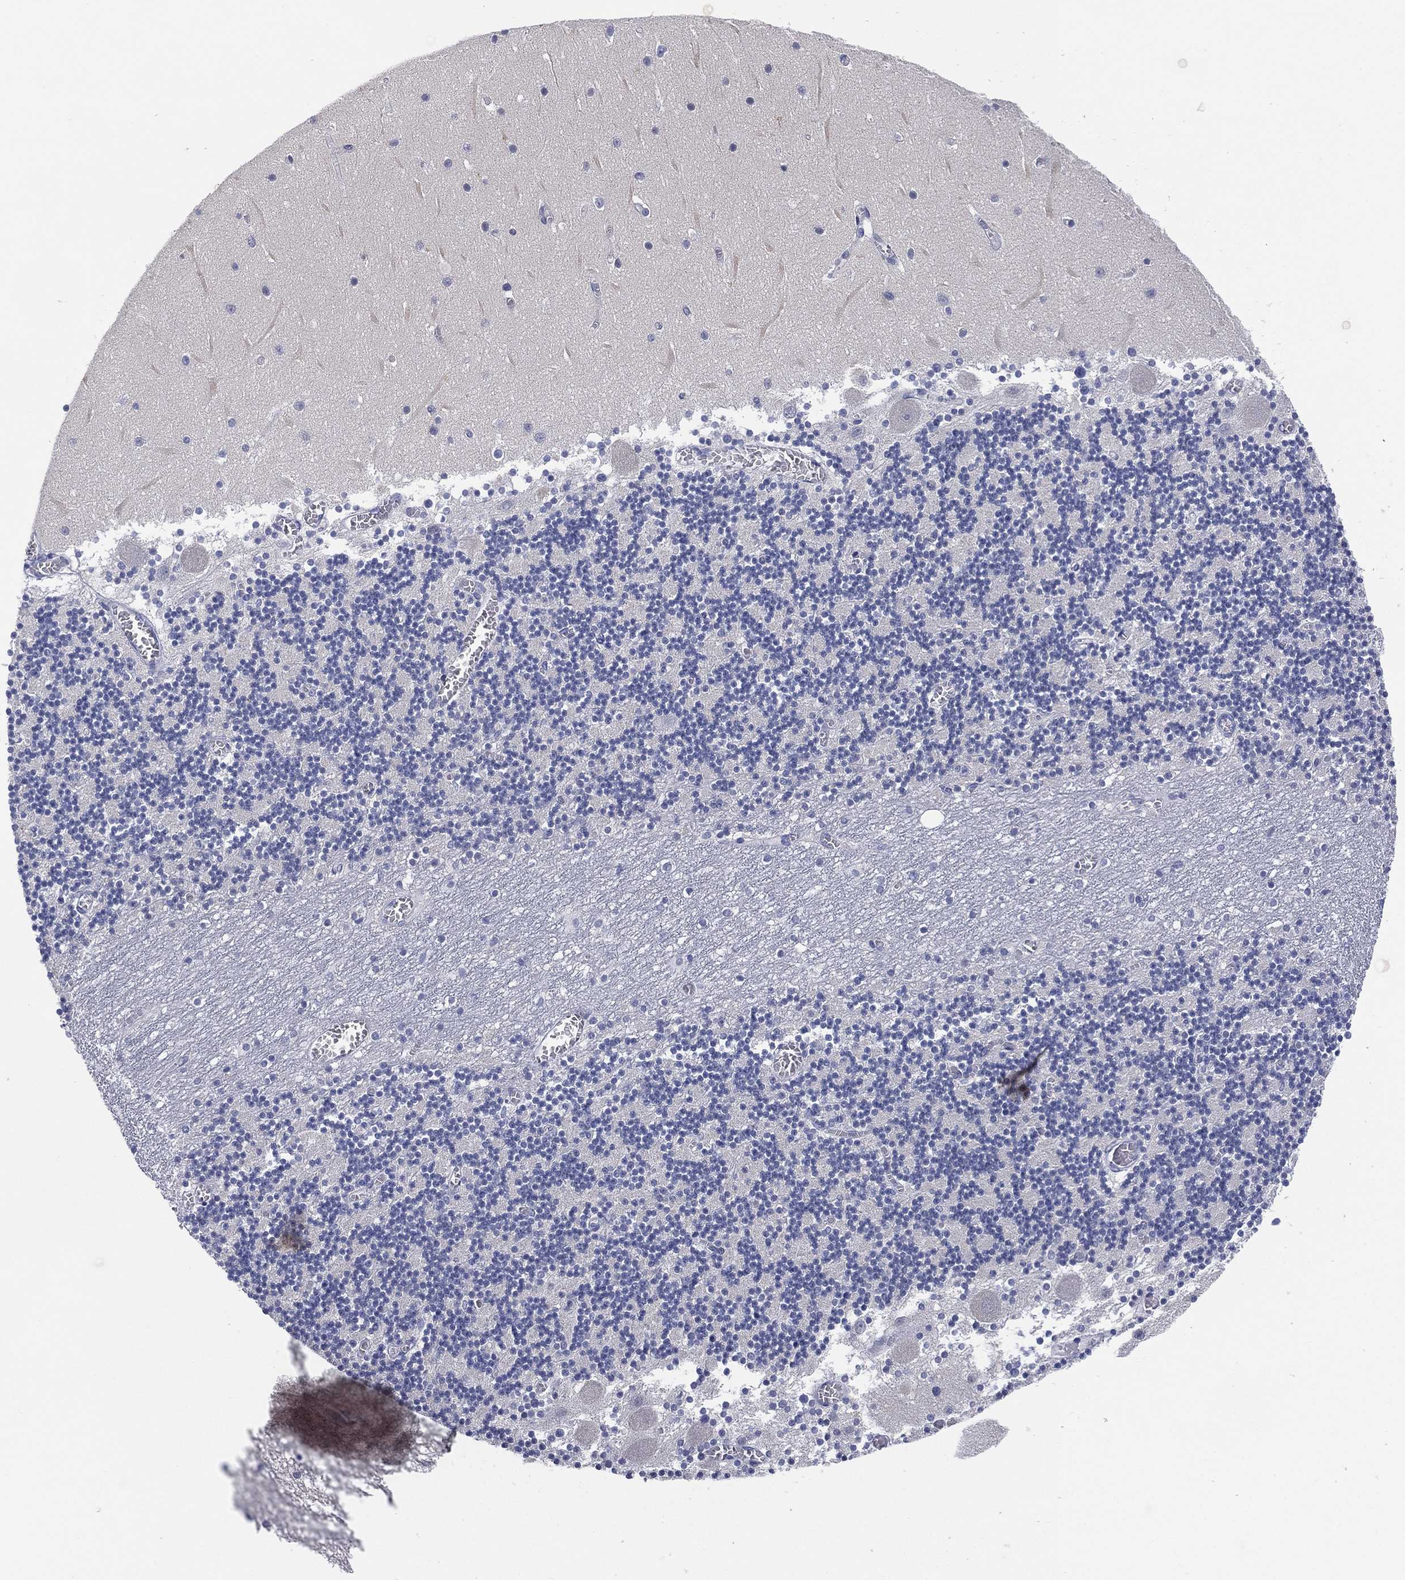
{"staining": {"intensity": "negative", "quantity": "none", "location": "none"}, "tissue": "cerebellum", "cell_type": "Cells in granular layer", "image_type": "normal", "snomed": [{"axis": "morphology", "description": "Normal tissue, NOS"}, {"axis": "topography", "description": "Cerebellum"}], "caption": "High power microscopy photomicrograph of an immunohistochemistry (IHC) image of benign cerebellum, revealing no significant positivity in cells in granular layer.", "gene": "C5orf46", "patient": {"sex": "female", "age": 28}}